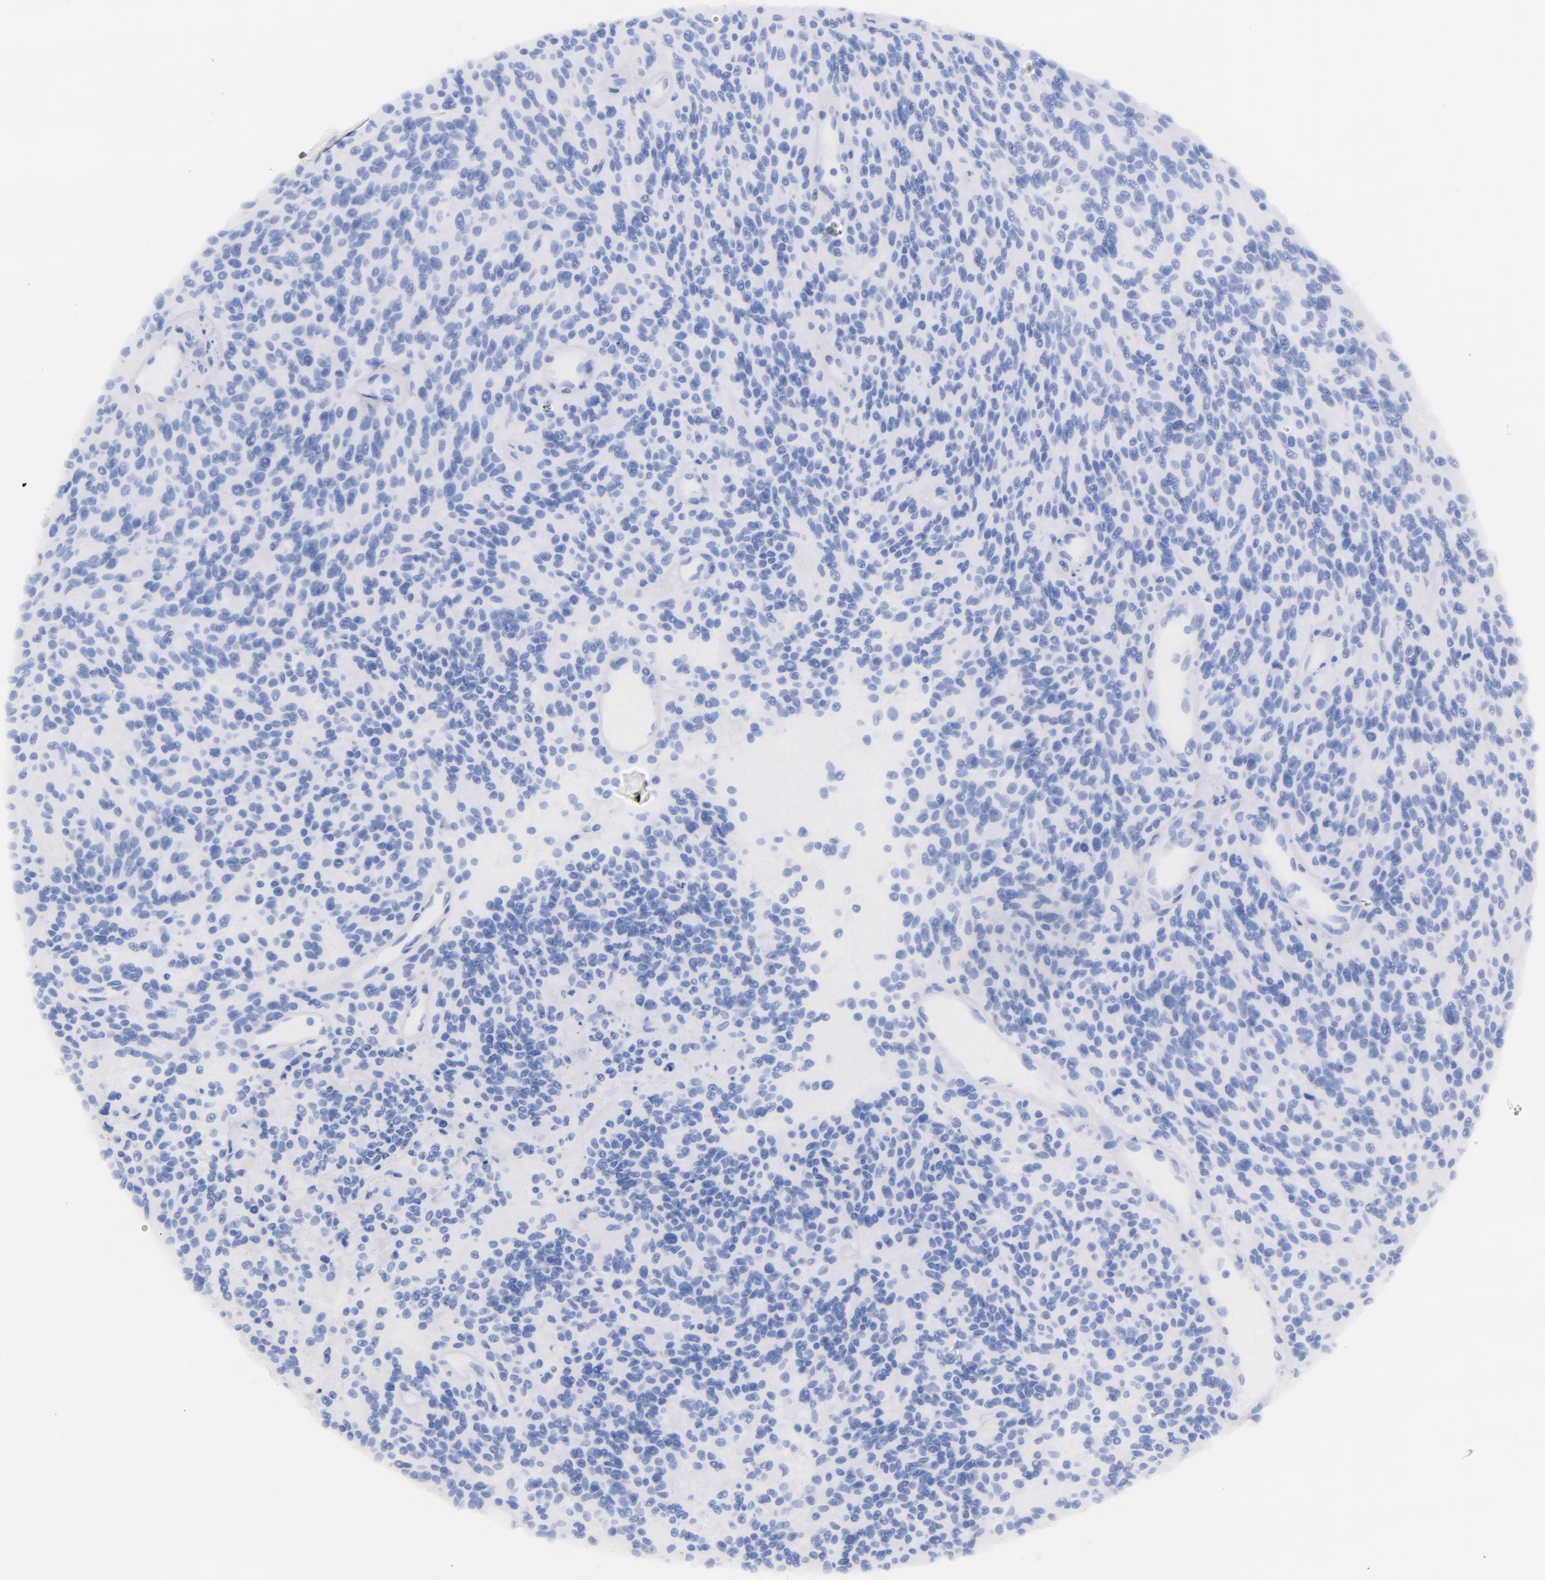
{"staining": {"intensity": "negative", "quantity": "none", "location": "none"}, "tissue": "glioma", "cell_type": "Tumor cells", "image_type": "cancer", "snomed": [{"axis": "morphology", "description": "Glioma, malignant, High grade"}, {"axis": "topography", "description": "Brain"}], "caption": "Immunohistochemistry (IHC) of malignant glioma (high-grade) demonstrates no positivity in tumor cells.", "gene": "CD44", "patient": {"sex": "female", "age": 13}}